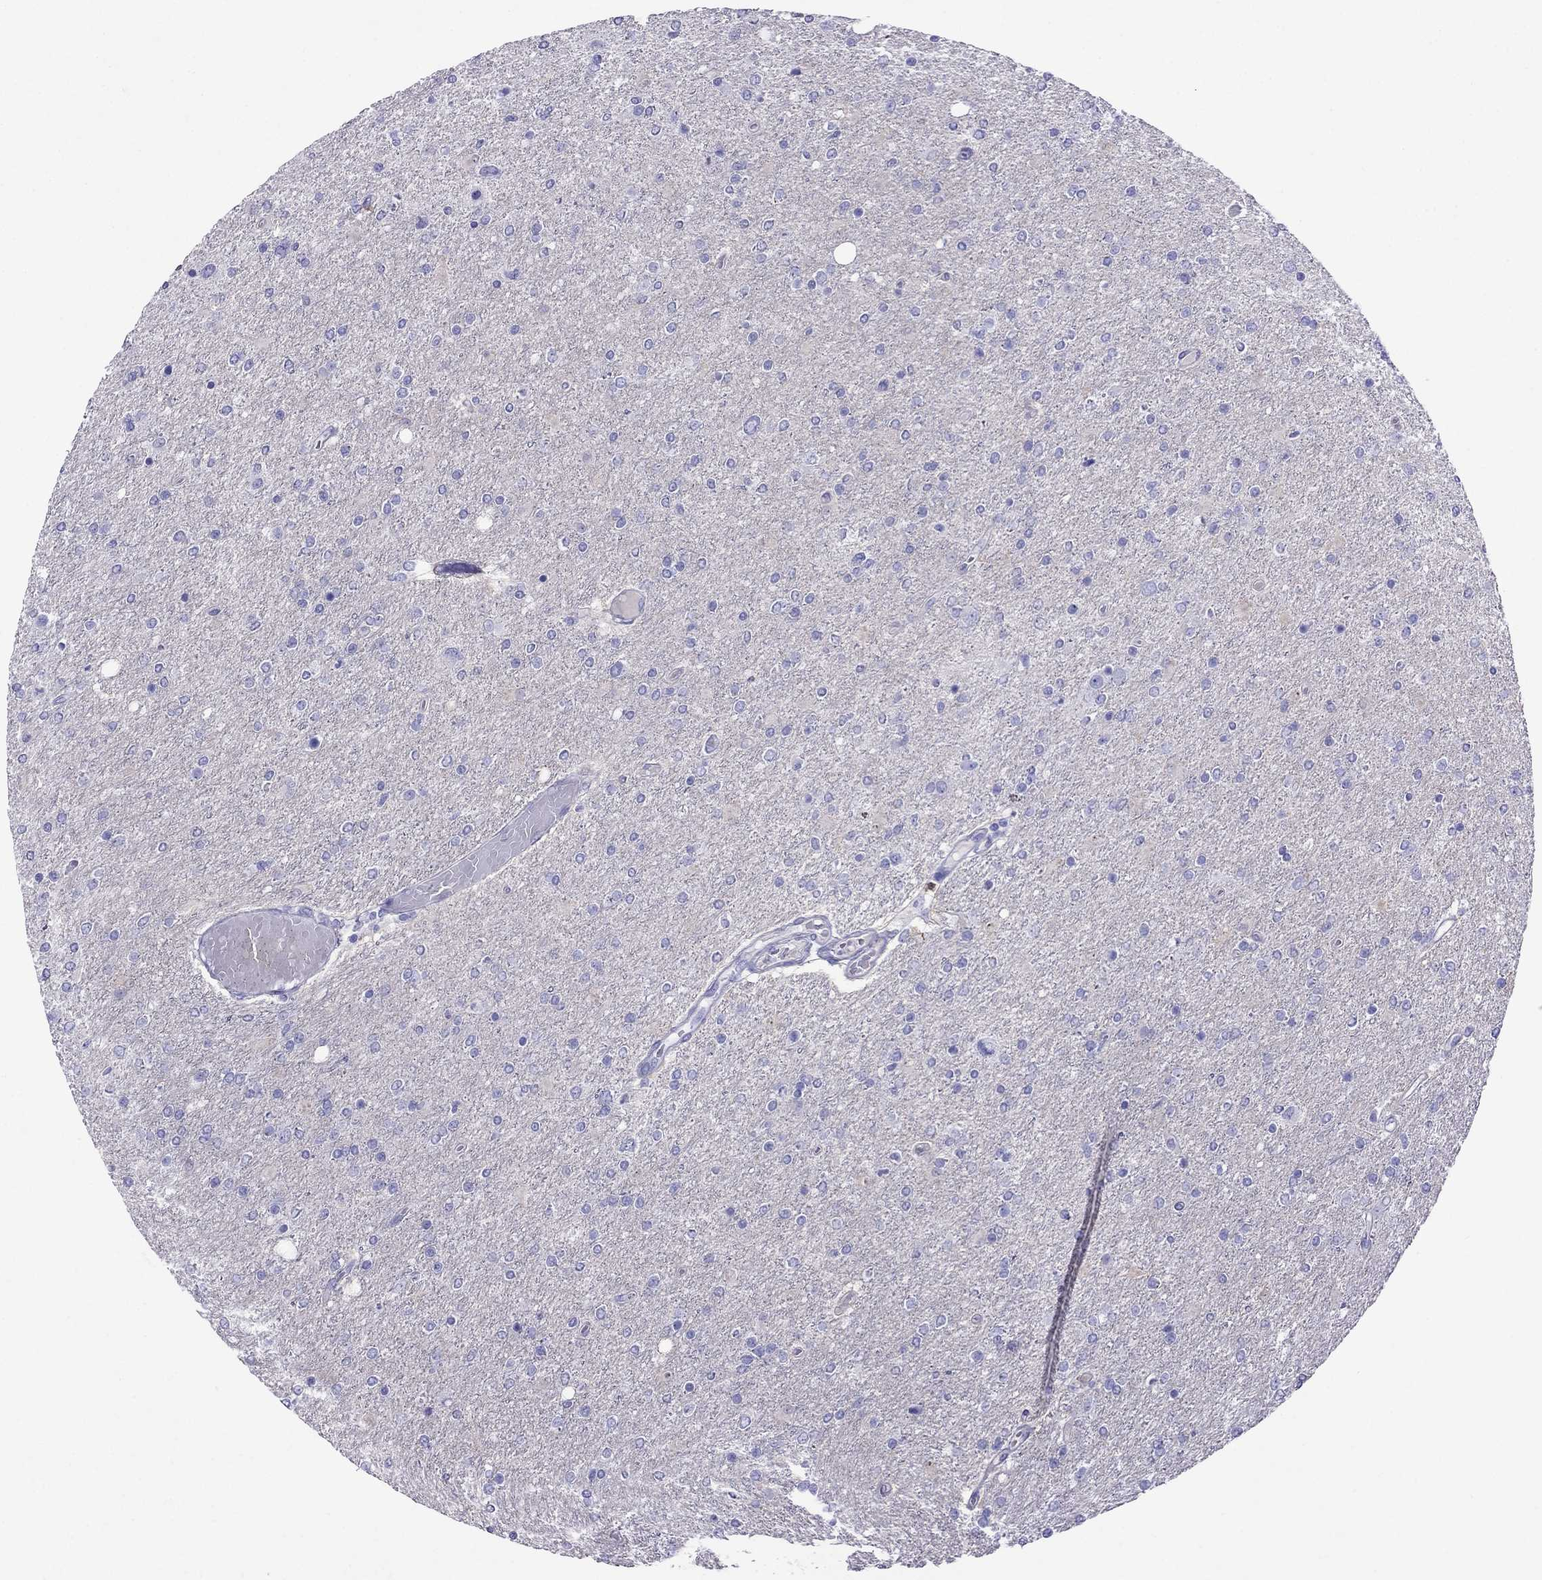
{"staining": {"intensity": "negative", "quantity": "none", "location": "none"}, "tissue": "glioma", "cell_type": "Tumor cells", "image_type": "cancer", "snomed": [{"axis": "morphology", "description": "Glioma, malignant, High grade"}, {"axis": "topography", "description": "Cerebral cortex"}], "caption": "Tumor cells show no significant positivity in malignant glioma (high-grade).", "gene": "CRYBA1", "patient": {"sex": "male", "age": 70}}